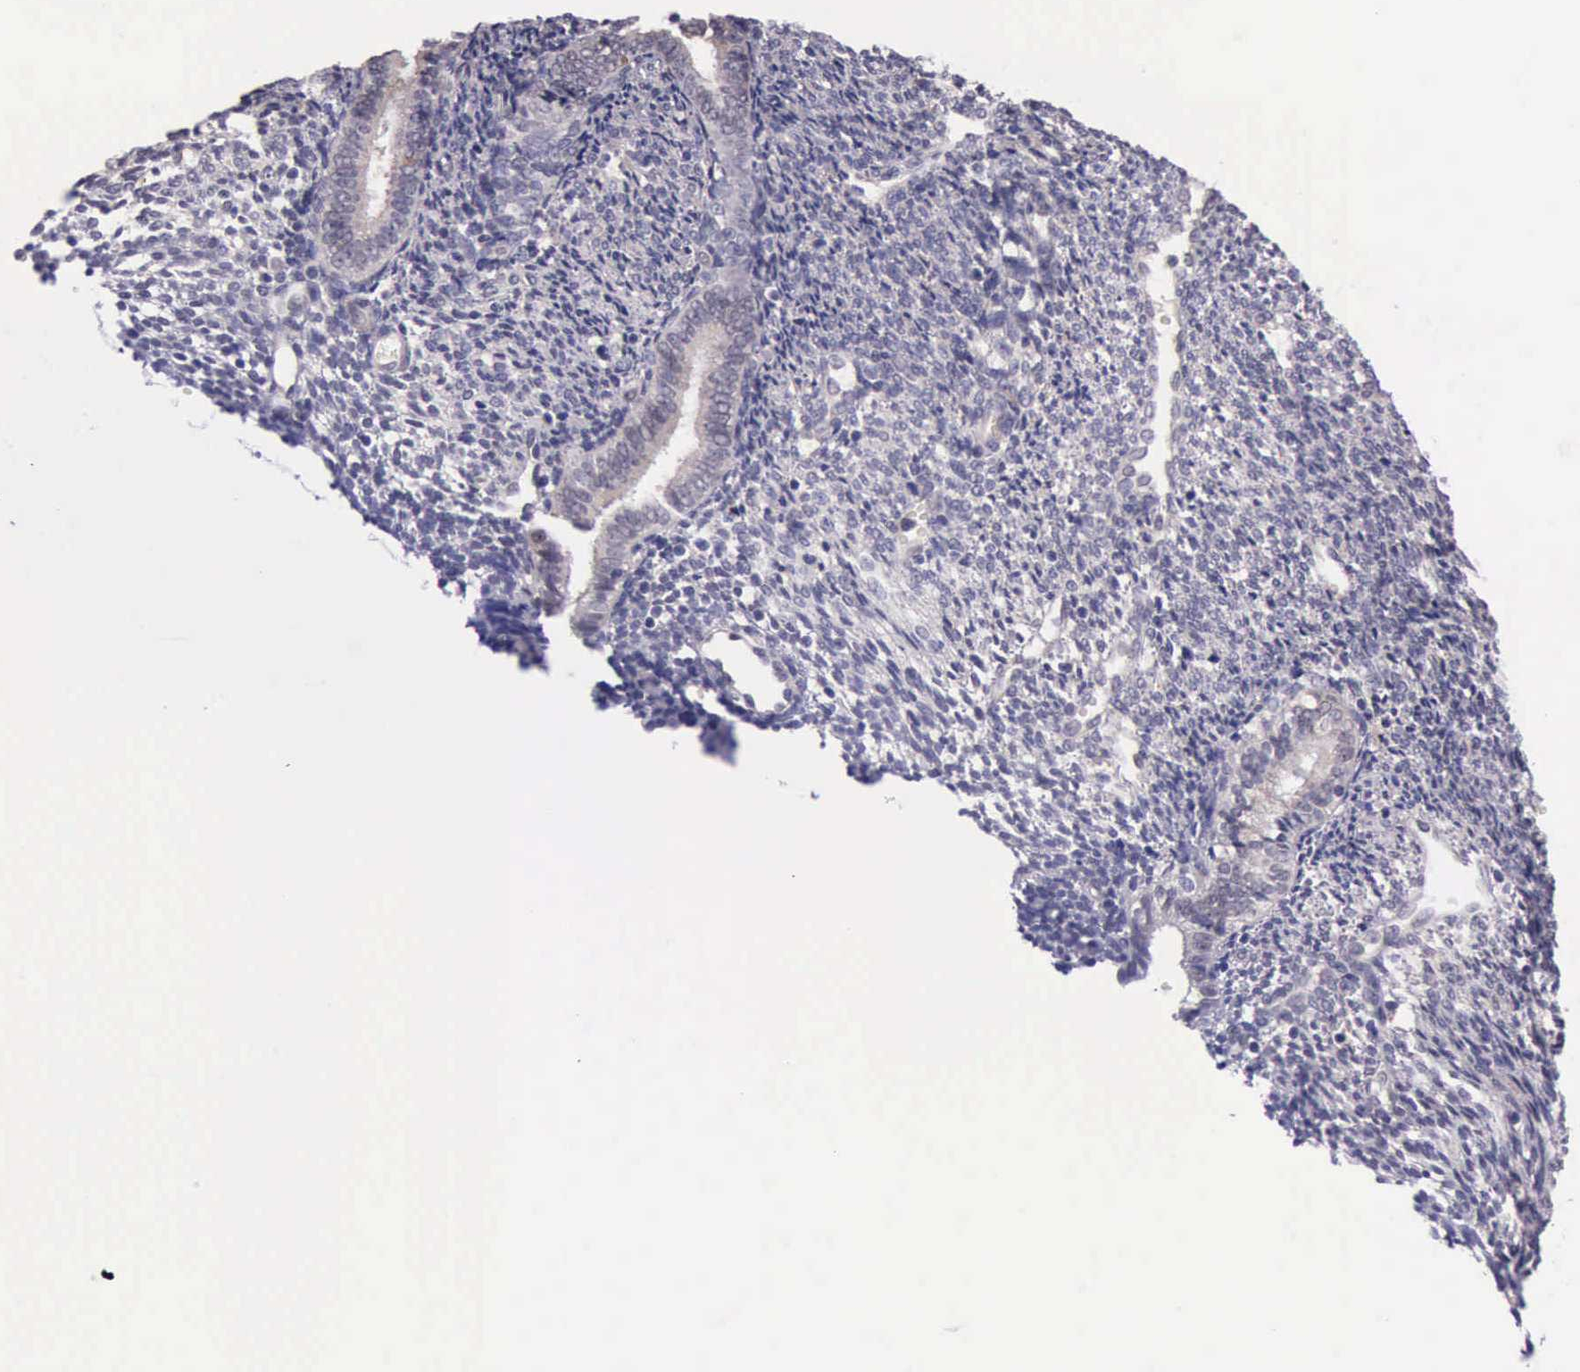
{"staining": {"intensity": "negative", "quantity": "none", "location": "none"}, "tissue": "endometrium", "cell_type": "Cells in endometrial stroma", "image_type": "normal", "snomed": [{"axis": "morphology", "description": "Normal tissue, NOS"}, {"axis": "topography", "description": "Endometrium"}], "caption": "This is an IHC photomicrograph of normal endometrium. There is no staining in cells in endometrial stroma.", "gene": "PLEK2", "patient": {"sex": "female", "age": 27}}